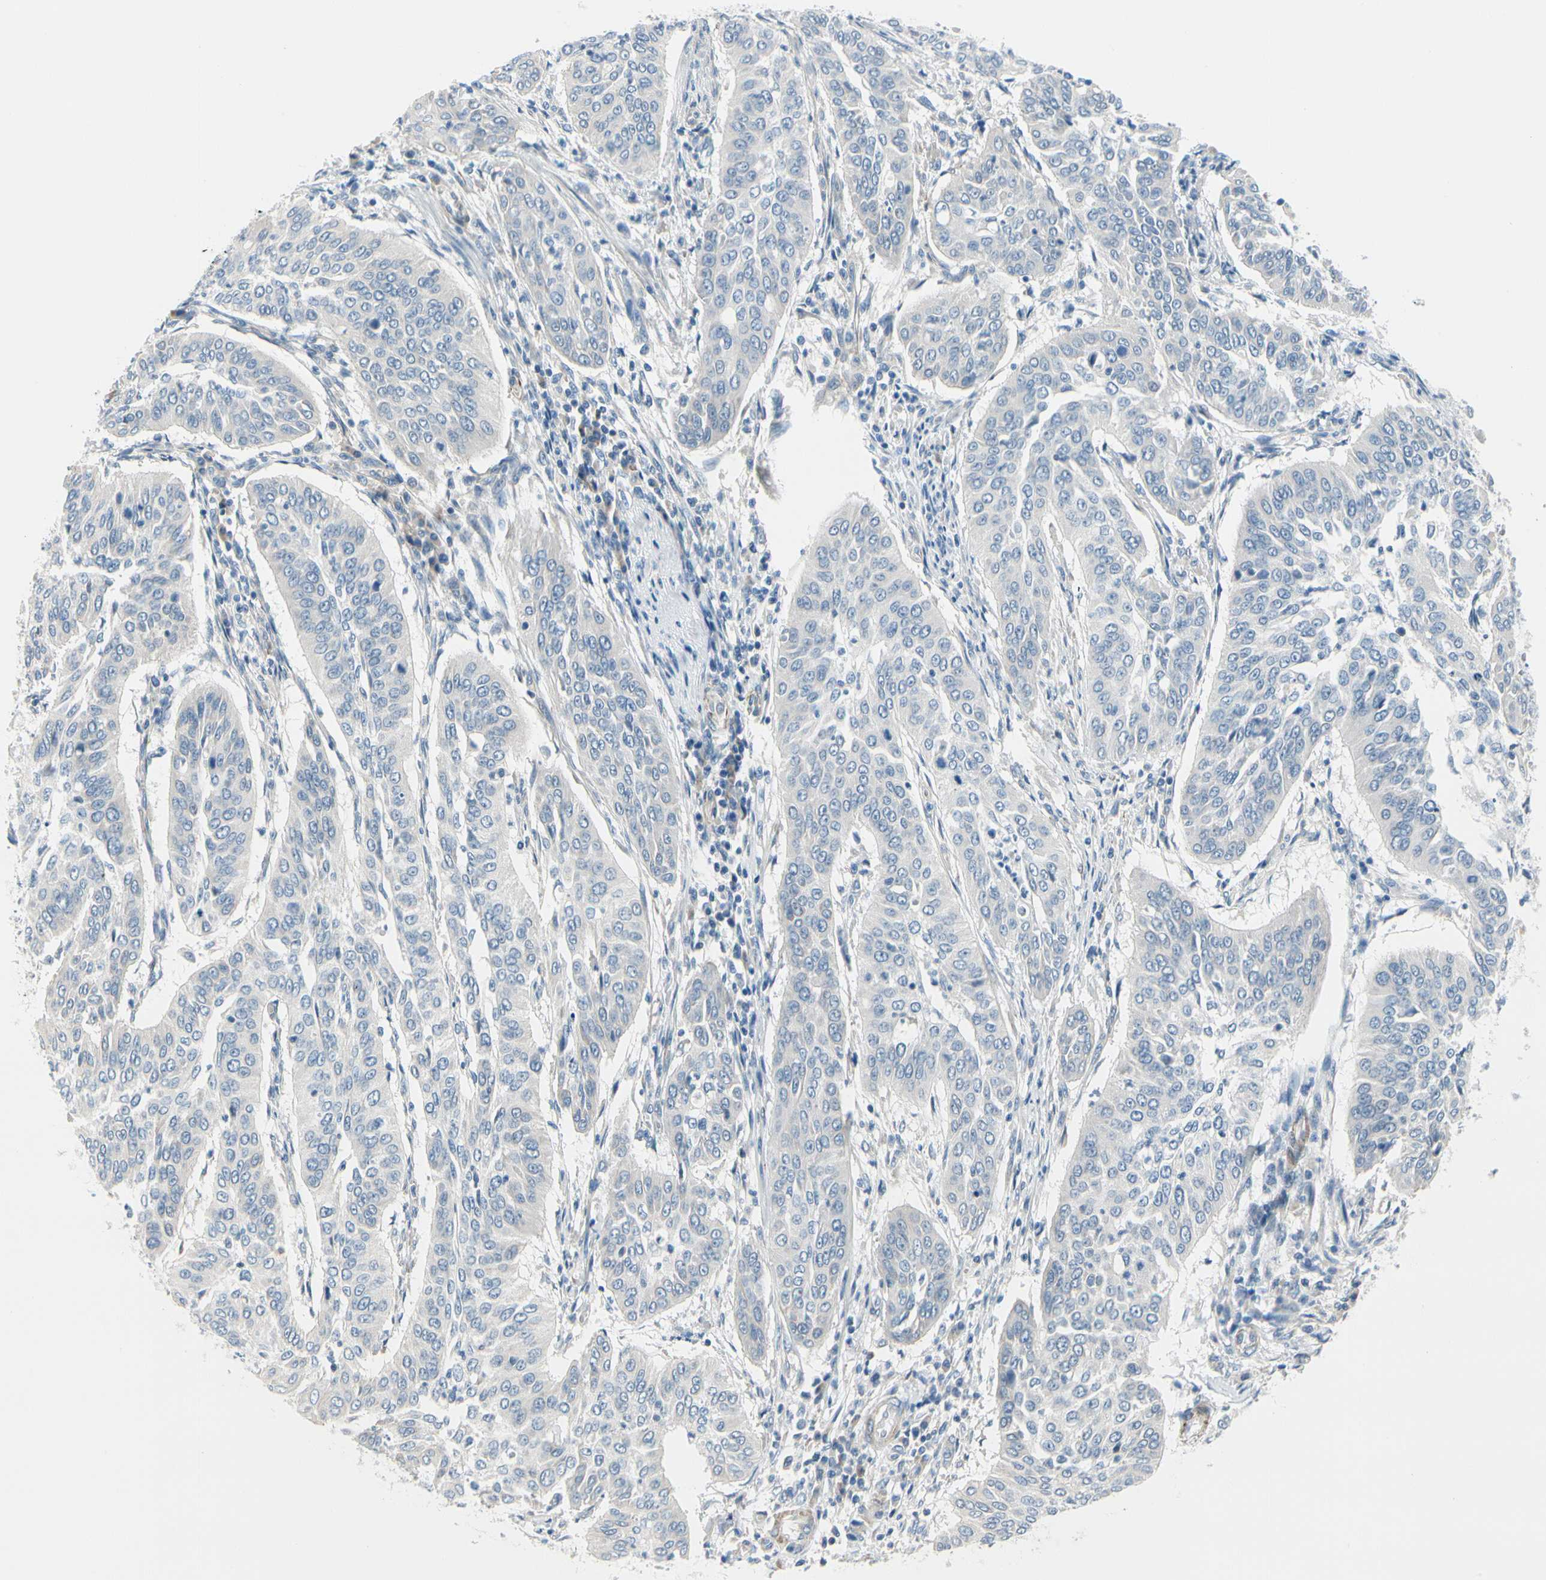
{"staining": {"intensity": "negative", "quantity": "none", "location": "none"}, "tissue": "cervical cancer", "cell_type": "Tumor cells", "image_type": "cancer", "snomed": [{"axis": "morphology", "description": "Normal tissue, NOS"}, {"axis": "morphology", "description": "Squamous cell carcinoma, NOS"}, {"axis": "topography", "description": "Cervix"}], "caption": "The immunohistochemistry image has no significant expression in tumor cells of cervical squamous cell carcinoma tissue.", "gene": "FCER2", "patient": {"sex": "female", "age": 39}}